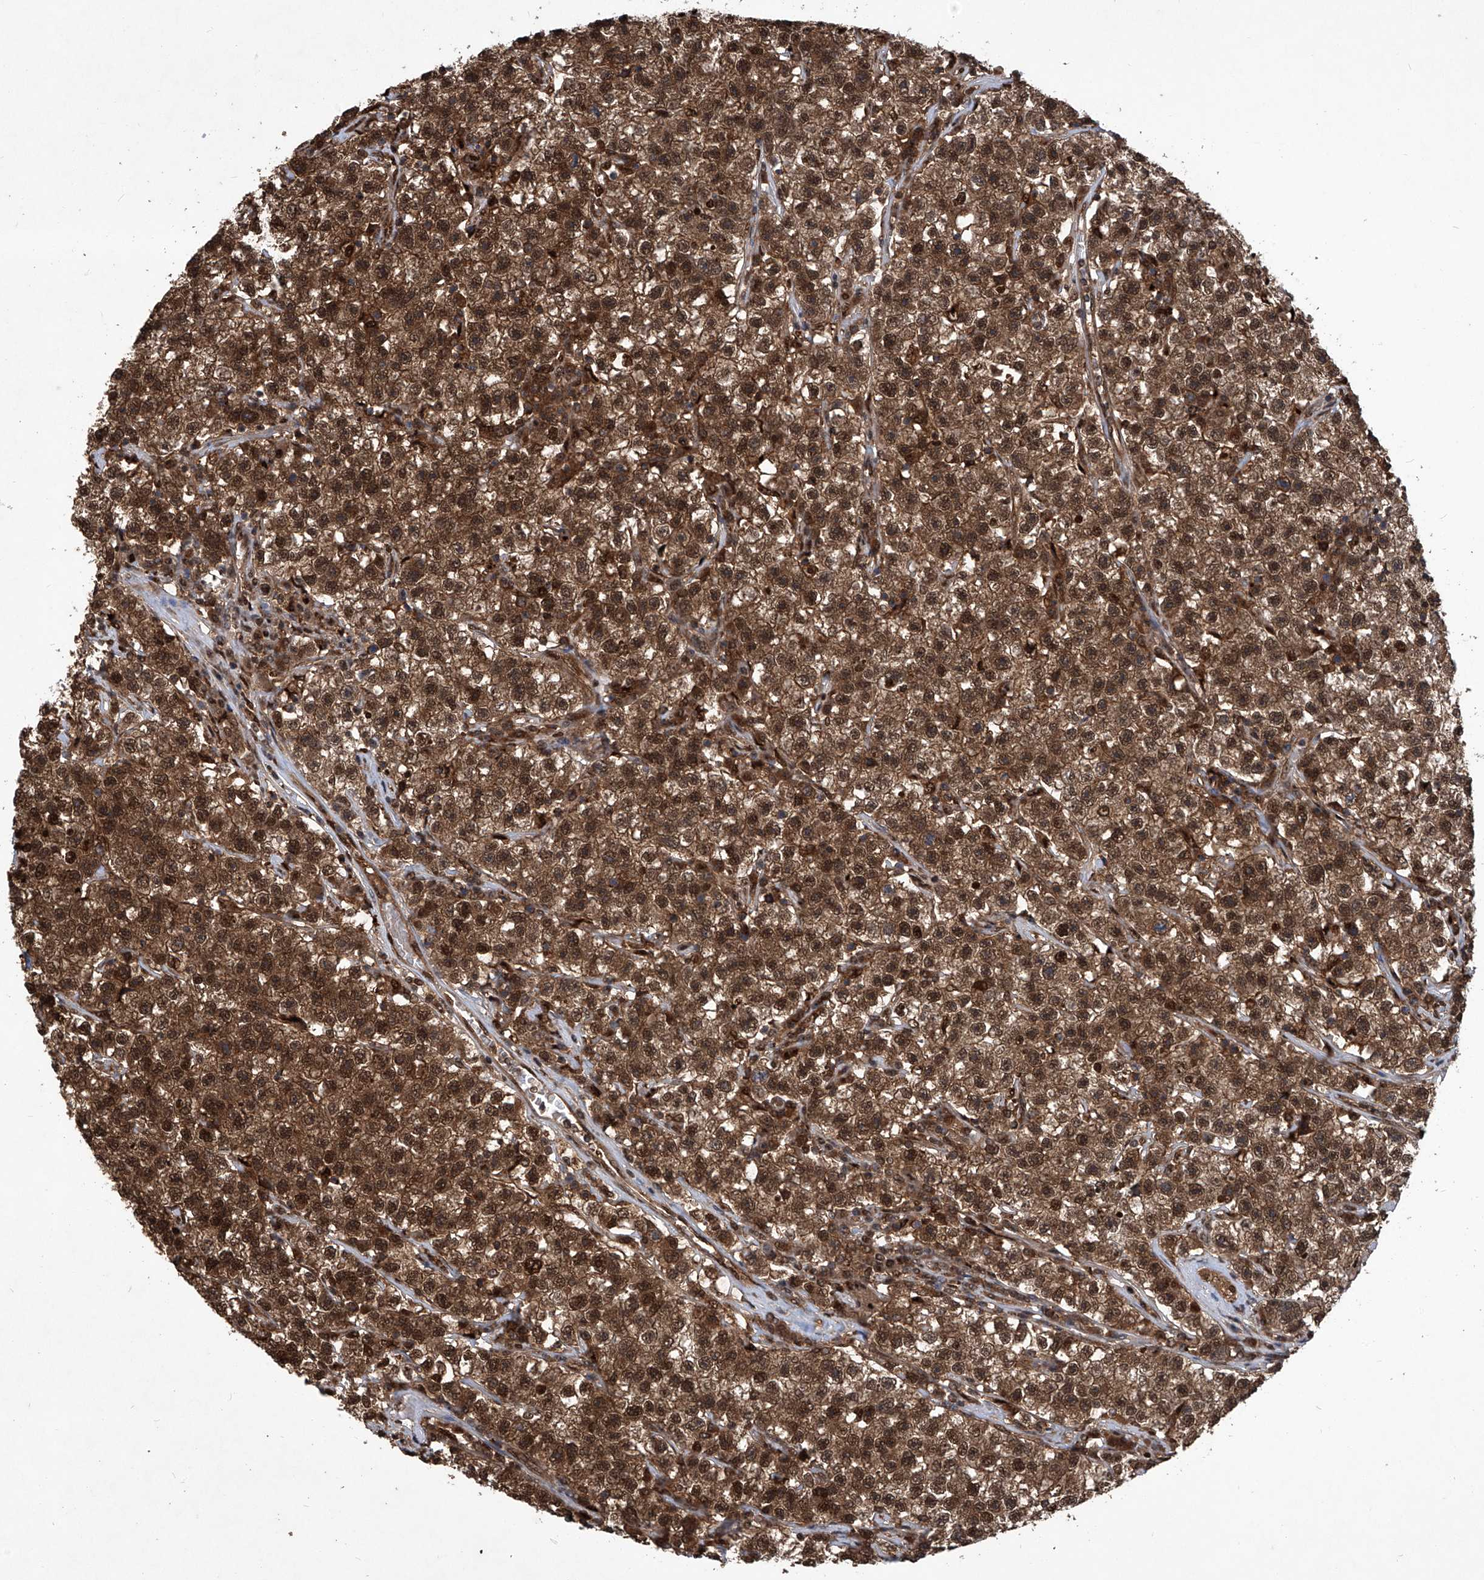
{"staining": {"intensity": "strong", "quantity": ">75%", "location": "cytoplasmic/membranous,nuclear"}, "tissue": "testis cancer", "cell_type": "Tumor cells", "image_type": "cancer", "snomed": [{"axis": "morphology", "description": "Seminoma, NOS"}, {"axis": "topography", "description": "Testis"}], "caption": "Protein staining displays strong cytoplasmic/membranous and nuclear expression in about >75% of tumor cells in testis cancer (seminoma).", "gene": "PSMB1", "patient": {"sex": "male", "age": 22}}